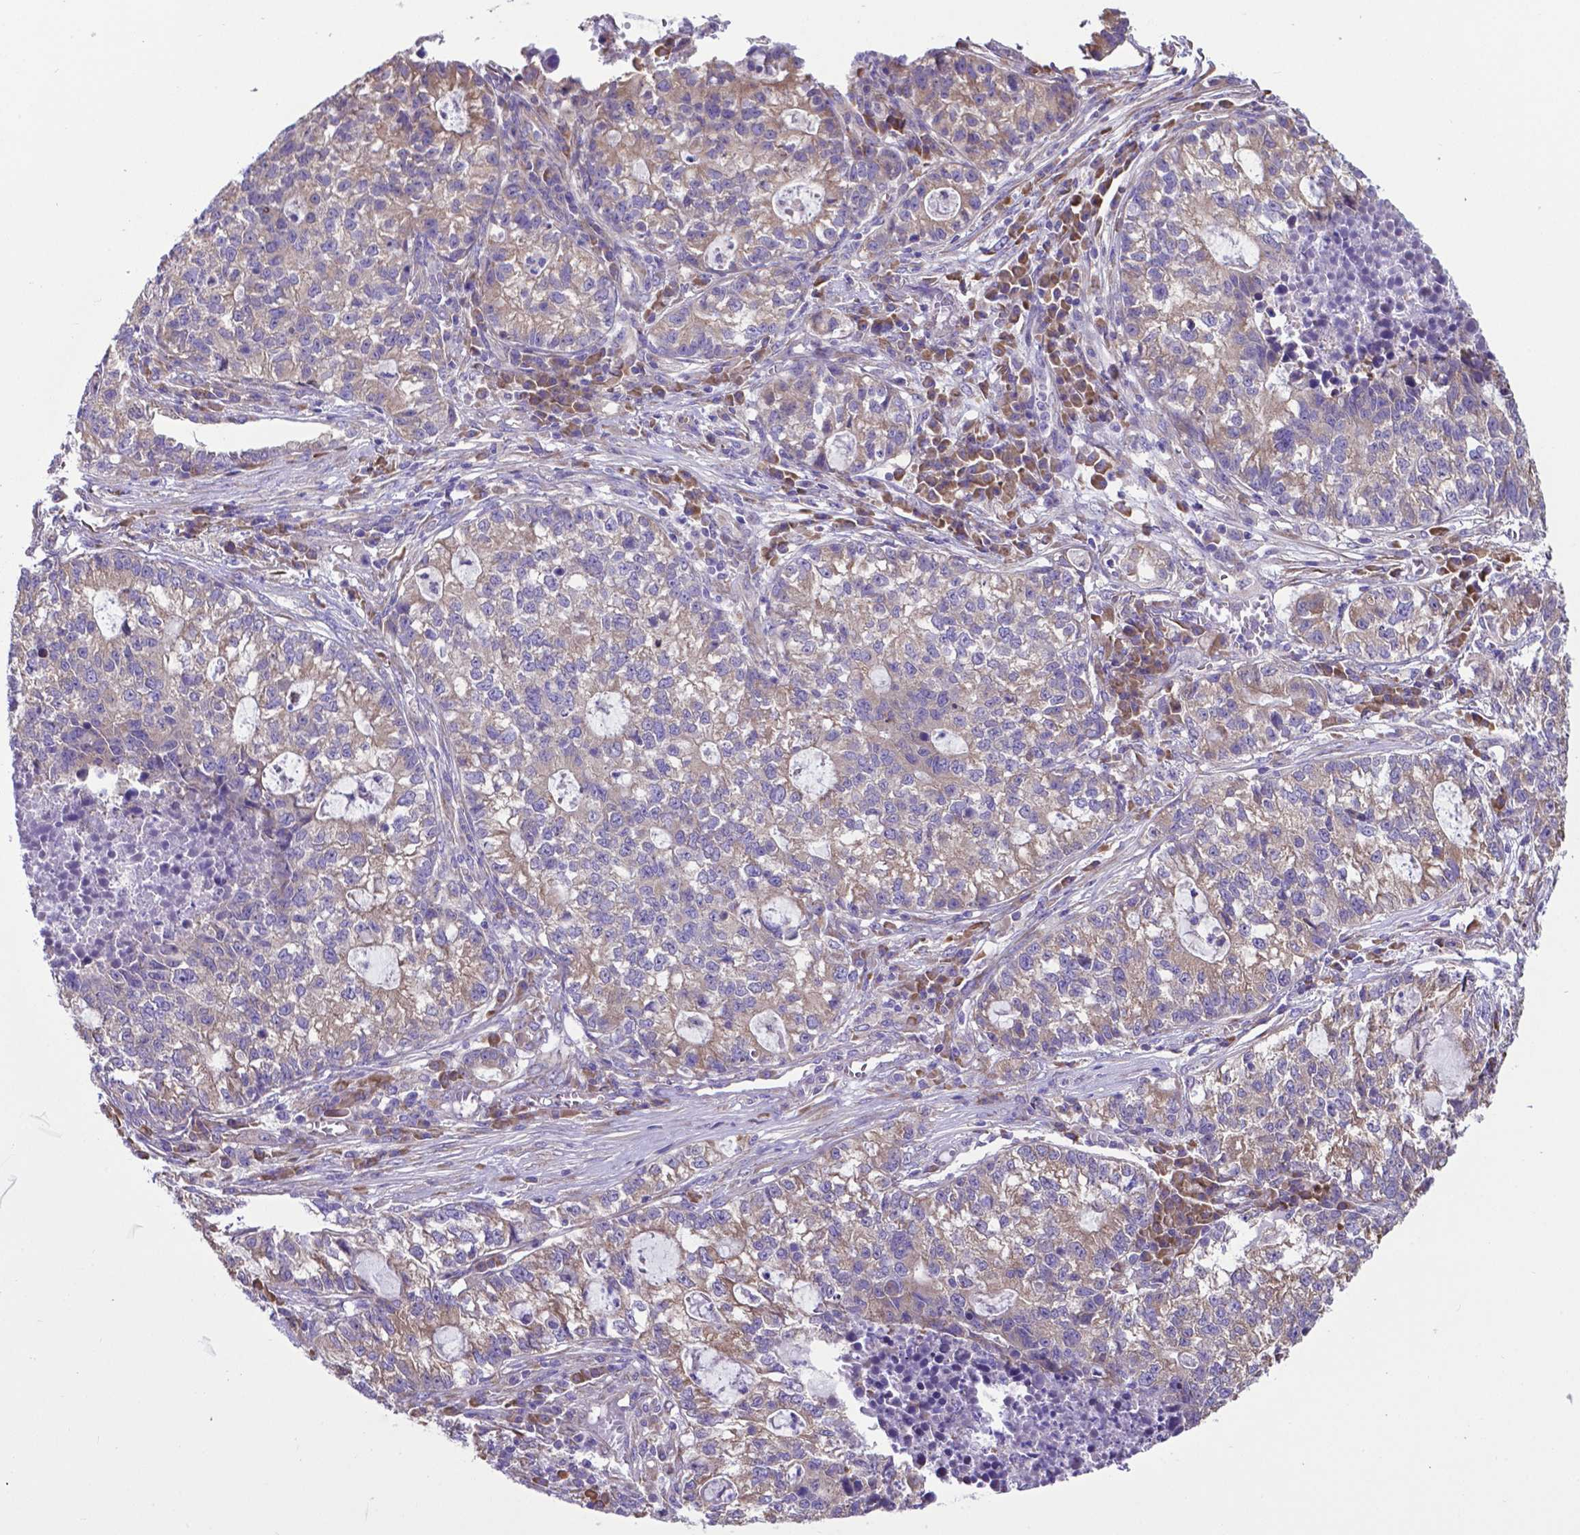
{"staining": {"intensity": "weak", "quantity": ">75%", "location": "cytoplasmic/membranous"}, "tissue": "lung cancer", "cell_type": "Tumor cells", "image_type": "cancer", "snomed": [{"axis": "morphology", "description": "Adenocarcinoma, NOS"}, {"axis": "topography", "description": "Lung"}], "caption": "IHC image of human adenocarcinoma (lung) stained for a protein (brown), which exhibits low levels of weak cytoplasmic/membranous expression in about >75% of tumor cells.", "gene": "RPL6", "patient": {"sex": "male", "age": 57}}